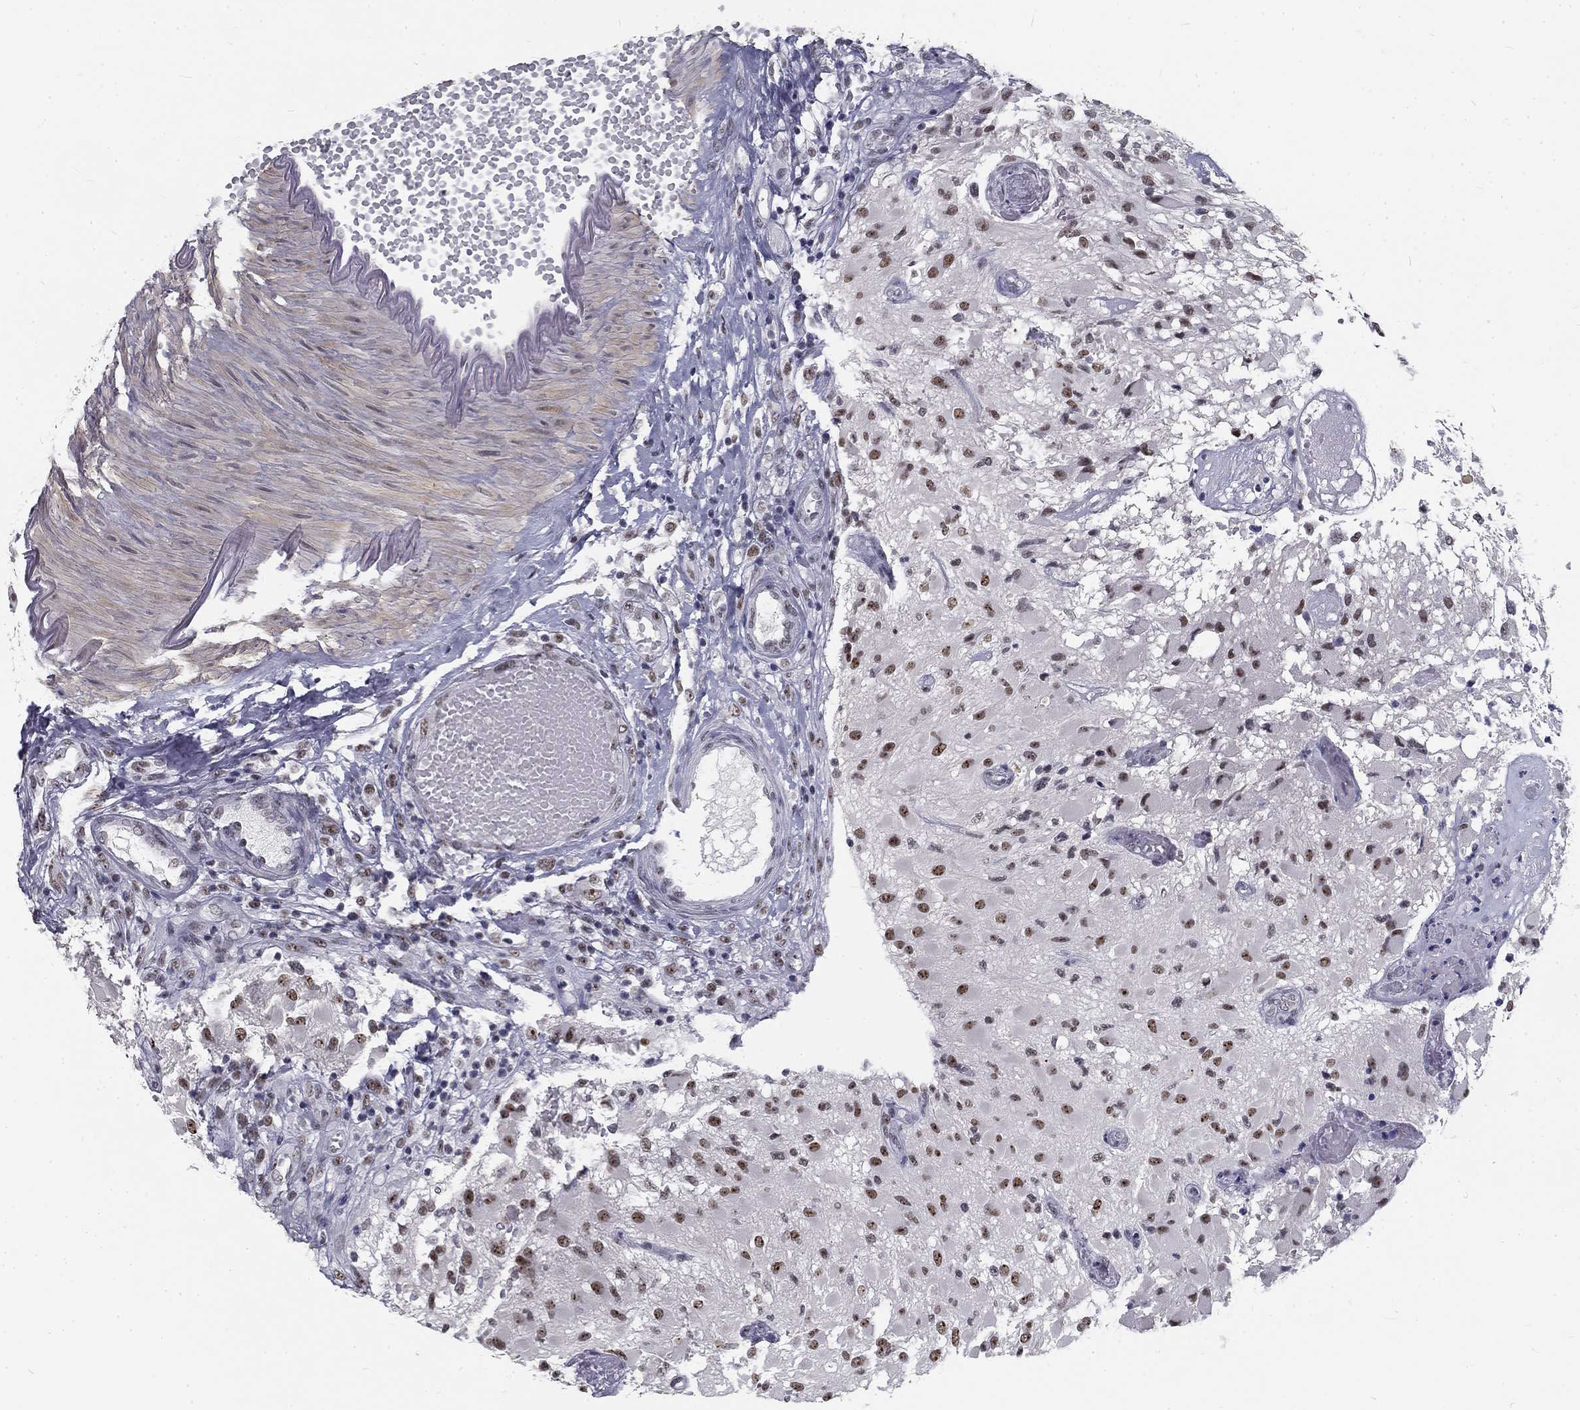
{"staining": {"intensity": "moderate", "quantity": "25%-75%", "location": "nuclear"}, "tissue": "glioma", "cell_type": "Tumor cells", "image_type": "cancer", "snomed": [{"axis": "morphology", "description": "Glioma, malignant, High grade"}, {"axis": "topography", "description": "Brain"}], "caption": "An immunohistochemistry photomicrograph of neoplastic tissue is shown. Protein staining in brown labels moderate nuclear positivity in glioma within tumor cells.", "gene": "SNORC", "patient": {"sex": "female", "age": 63}}